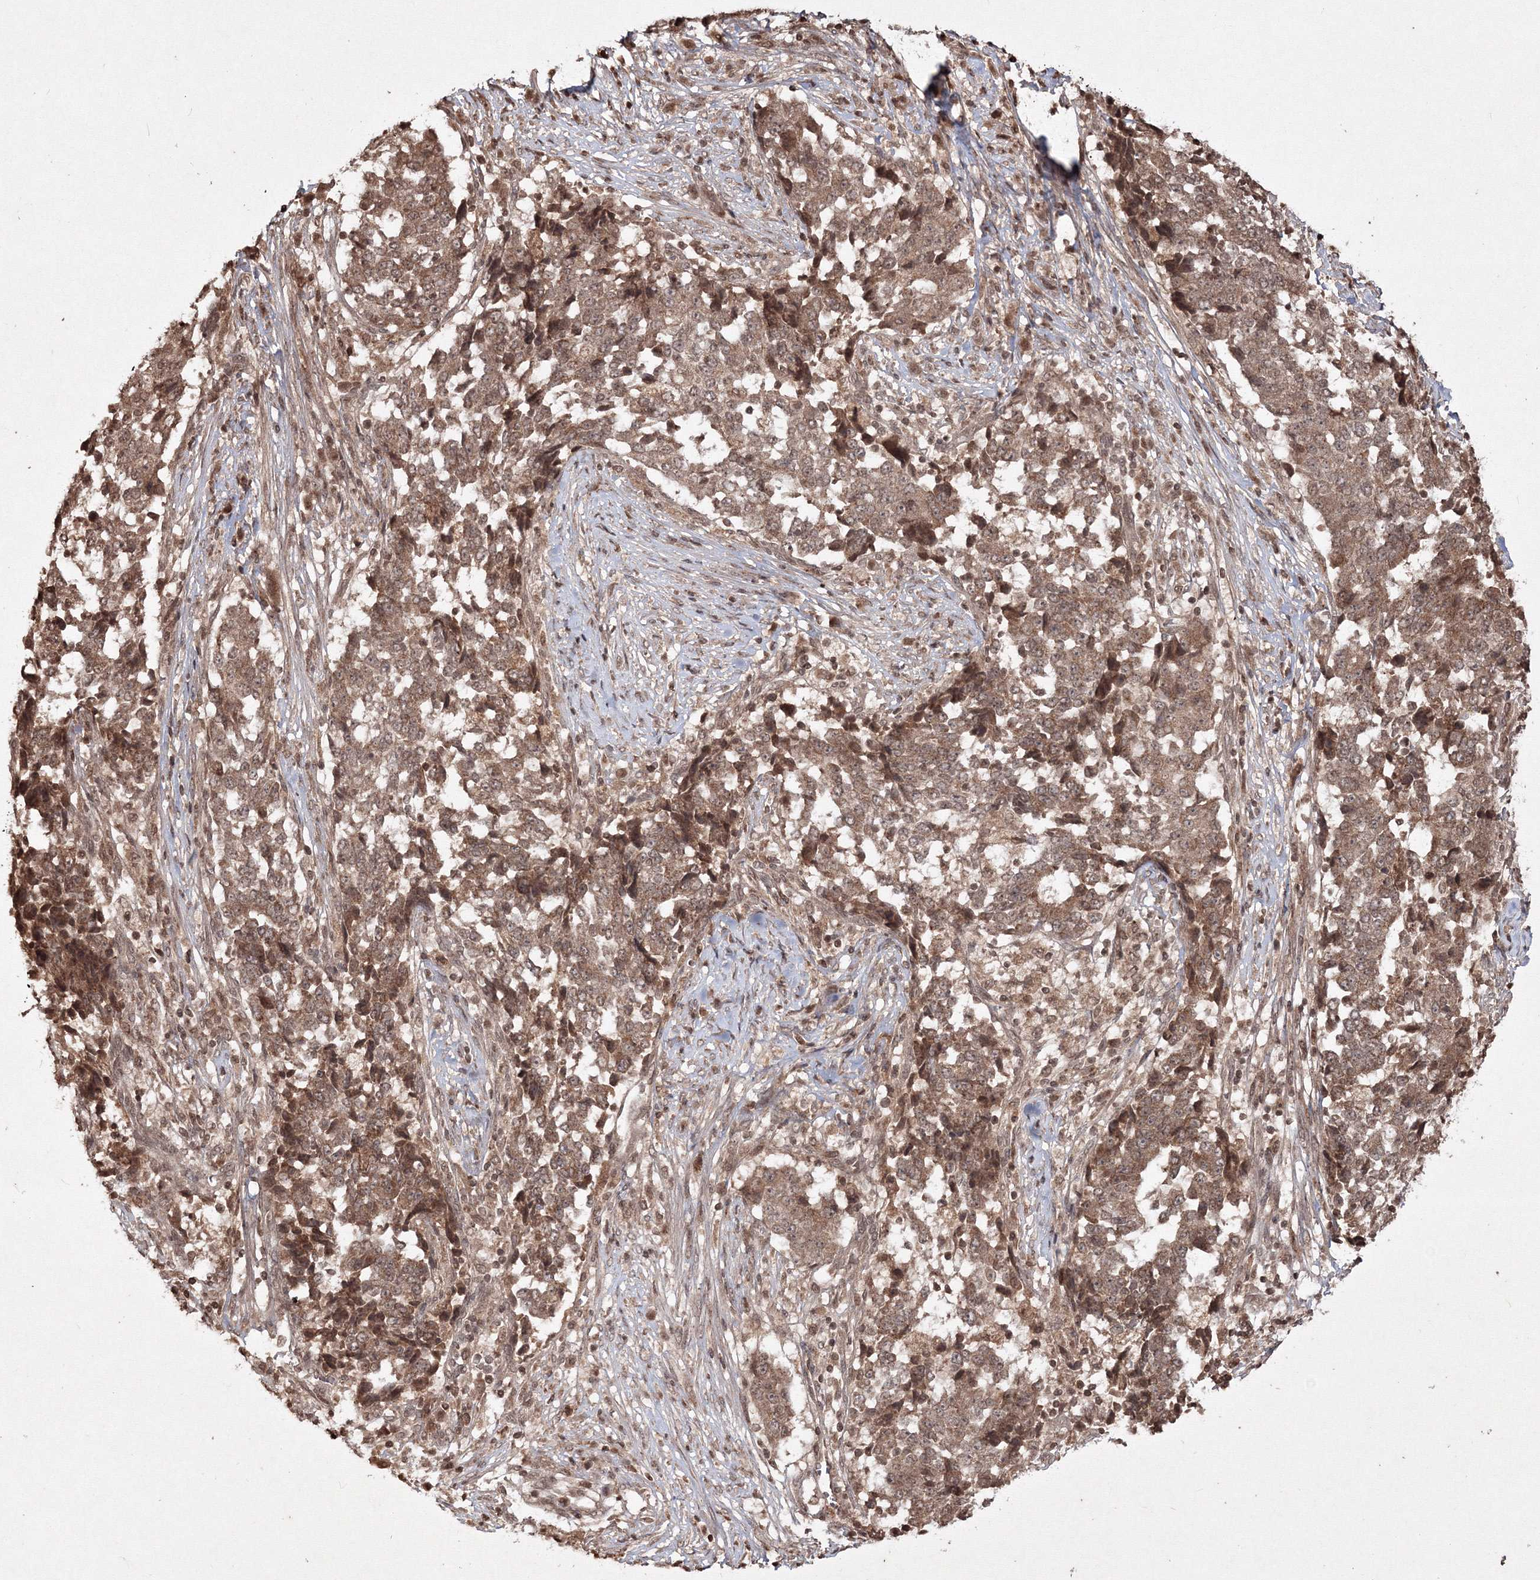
{"staining": {"intensity": "moderate", "quantity": ">75%", "location": "cytoplasmic/membranous,nuclear"}, "tissue": "stomach cancer", "cell_type": "Tumor cells", "image_type": "cancer", "snomed": [{"axis": "morphology", "description": "Adenocarcinoma, NOS"}, {"axis": "topography", "description": "Stomach"}], "caption": "This is an image of IHC staining of stomach cancer, which shows moderate expression in the cytoplasmic/membranous and nuclear of tumor cells.", "gene": "PEX13", "patient": {"sex": "male", "age": 59}}